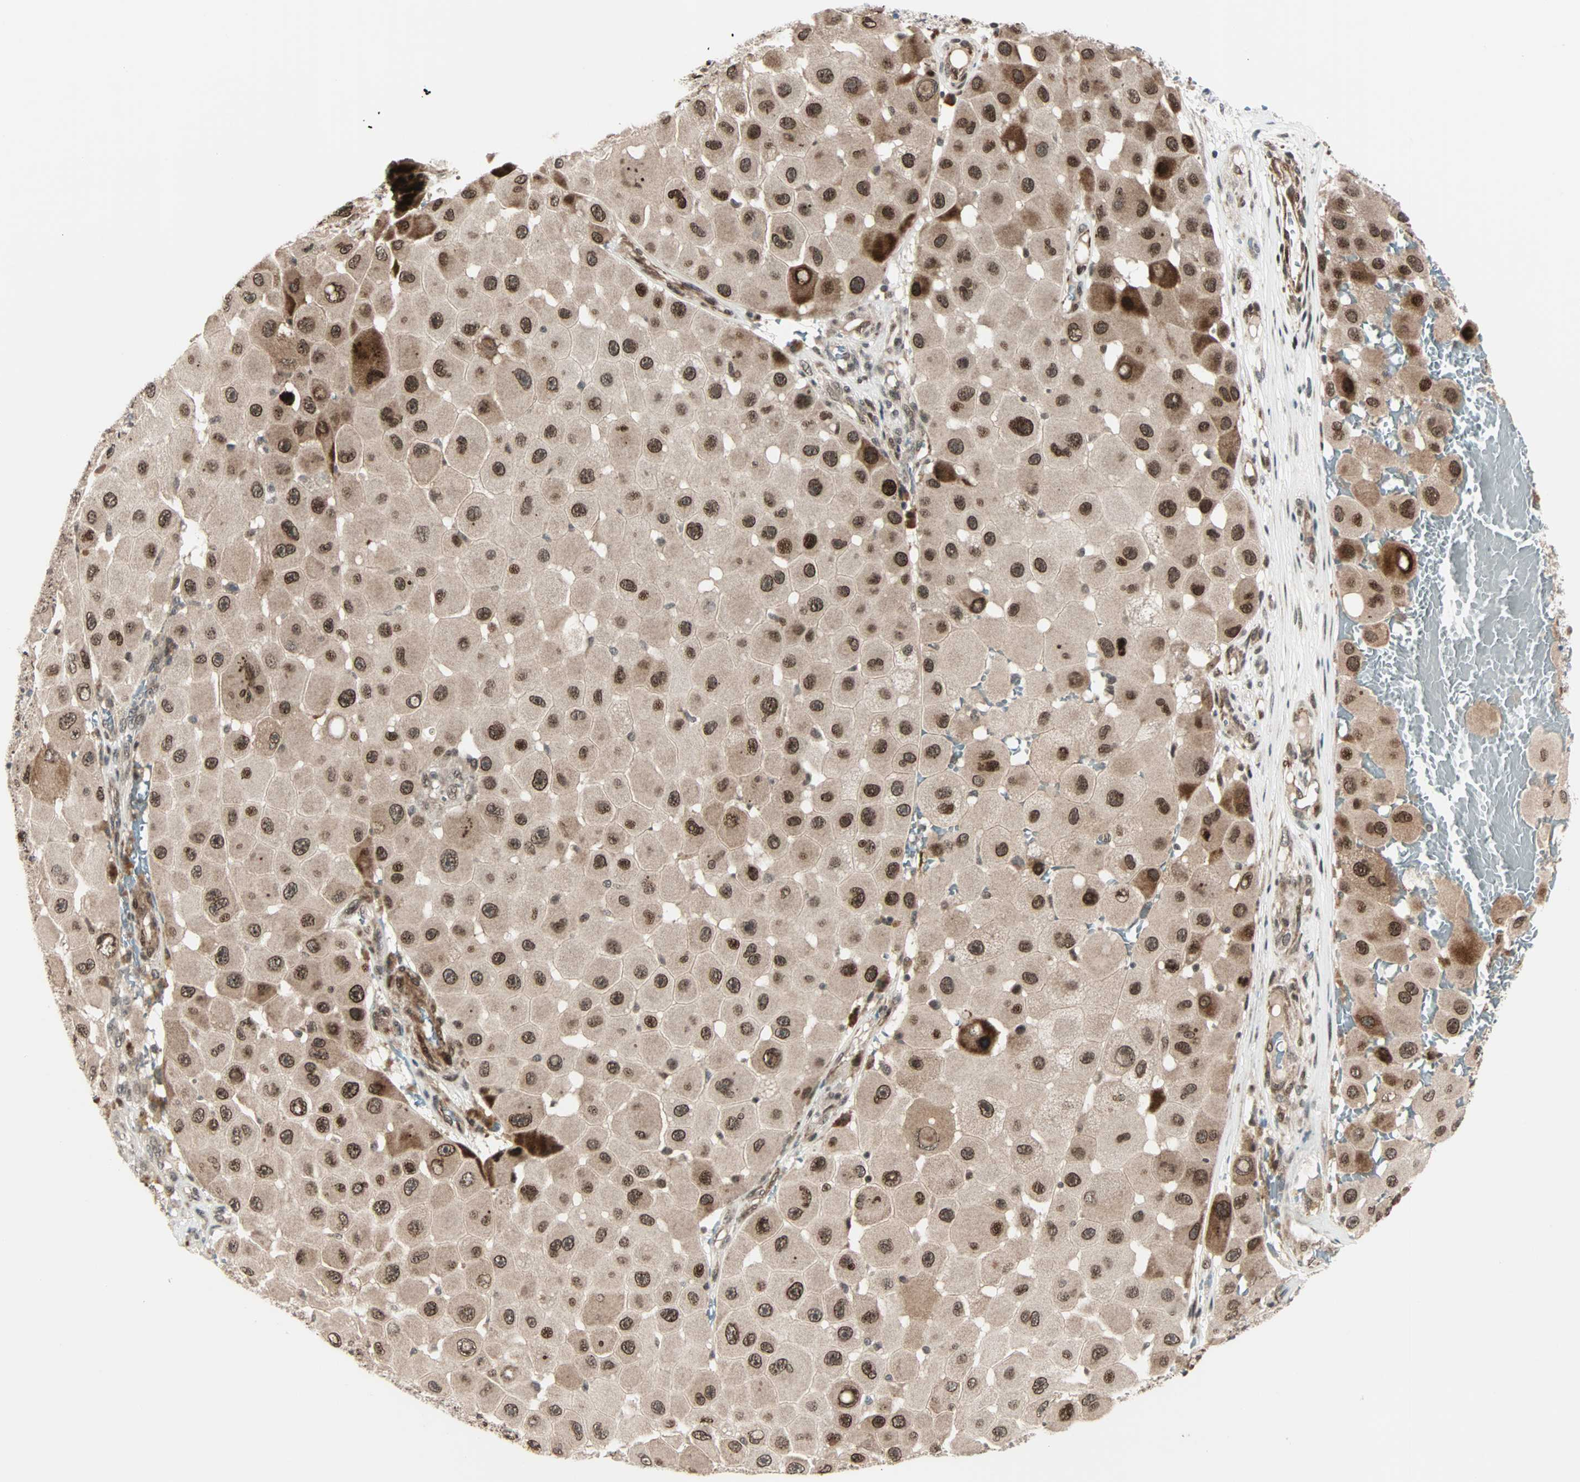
{"staining": {"intensity": "moderate", "quantity": ">75%", "location": "cytoplasmic/membranous,nuclear"}, "tissue": "melanoma", "cell_type": "Tumor cells", "image_type": "cancer", "snomed": [{"axis": "morphology", "description": "Malignant melanoma, NOS"}, {"axis": "topography", "description": "Skin"}], "caption": "Brown immunohistochemical staining in melanoma shows moderate cytoplasmic/membranous and nuclear staining in about >75% of tumor cells.", "gene": "CBX4", "patient": {"sex": "female", "age": 81}}